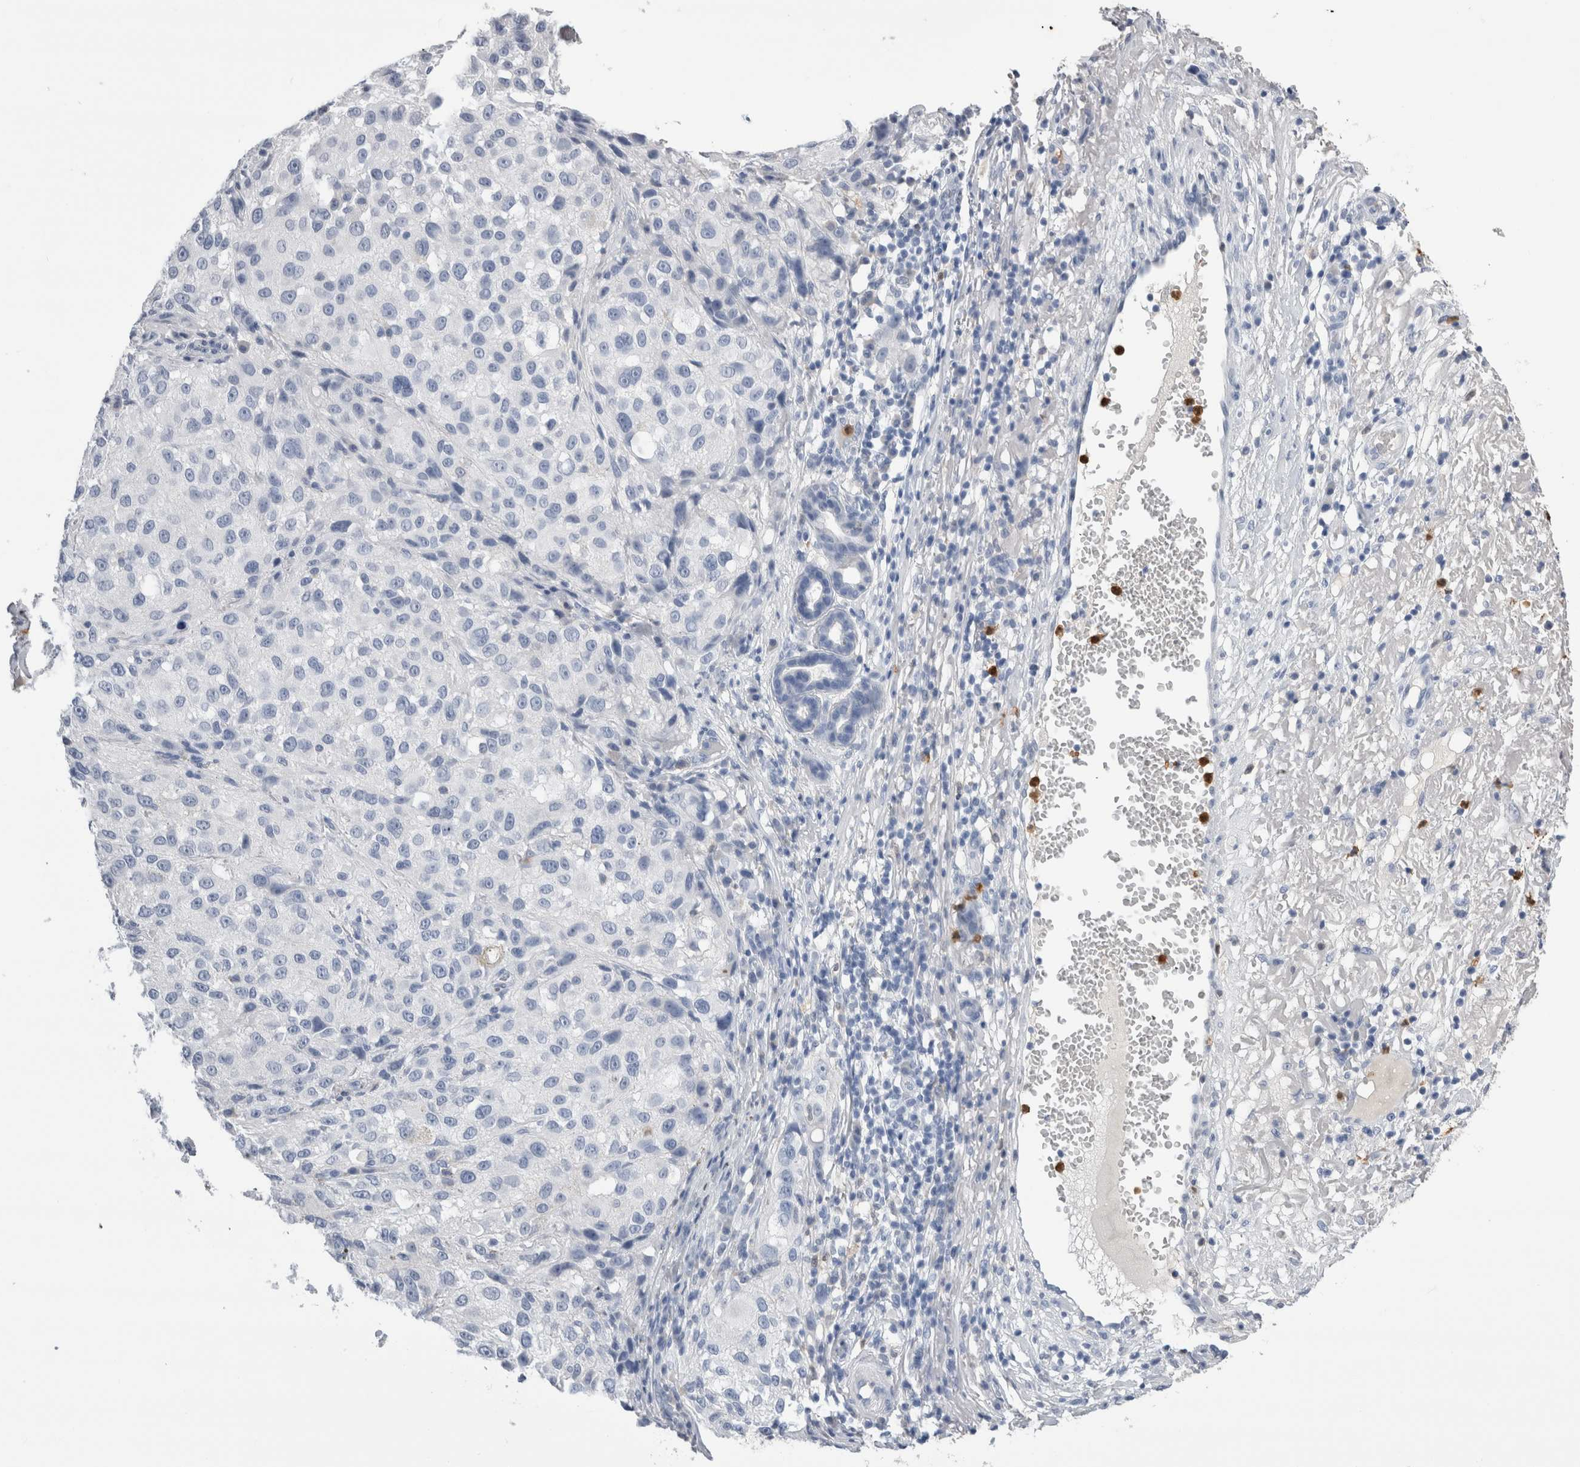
{"staining": {"intensity": "negative", "quantity": "none", "location": "none"}, "tissue": "melanoma", "cell_type": "Tumor cells", "image_type": "cancer", "snomed": [{"axis": "morphology", "description": "Necrosis, NOS"}, {"axis": "morphology", "description": "Malignant melanoma, NOS"}, {"axis": "topography", "description": "Skin"}], "caption": "Photomicrograph shows no protein positivity in tumor cells of melanoma tissue.", "gene": "S100A12", "patient": {"sex": "female", "age": 87}}